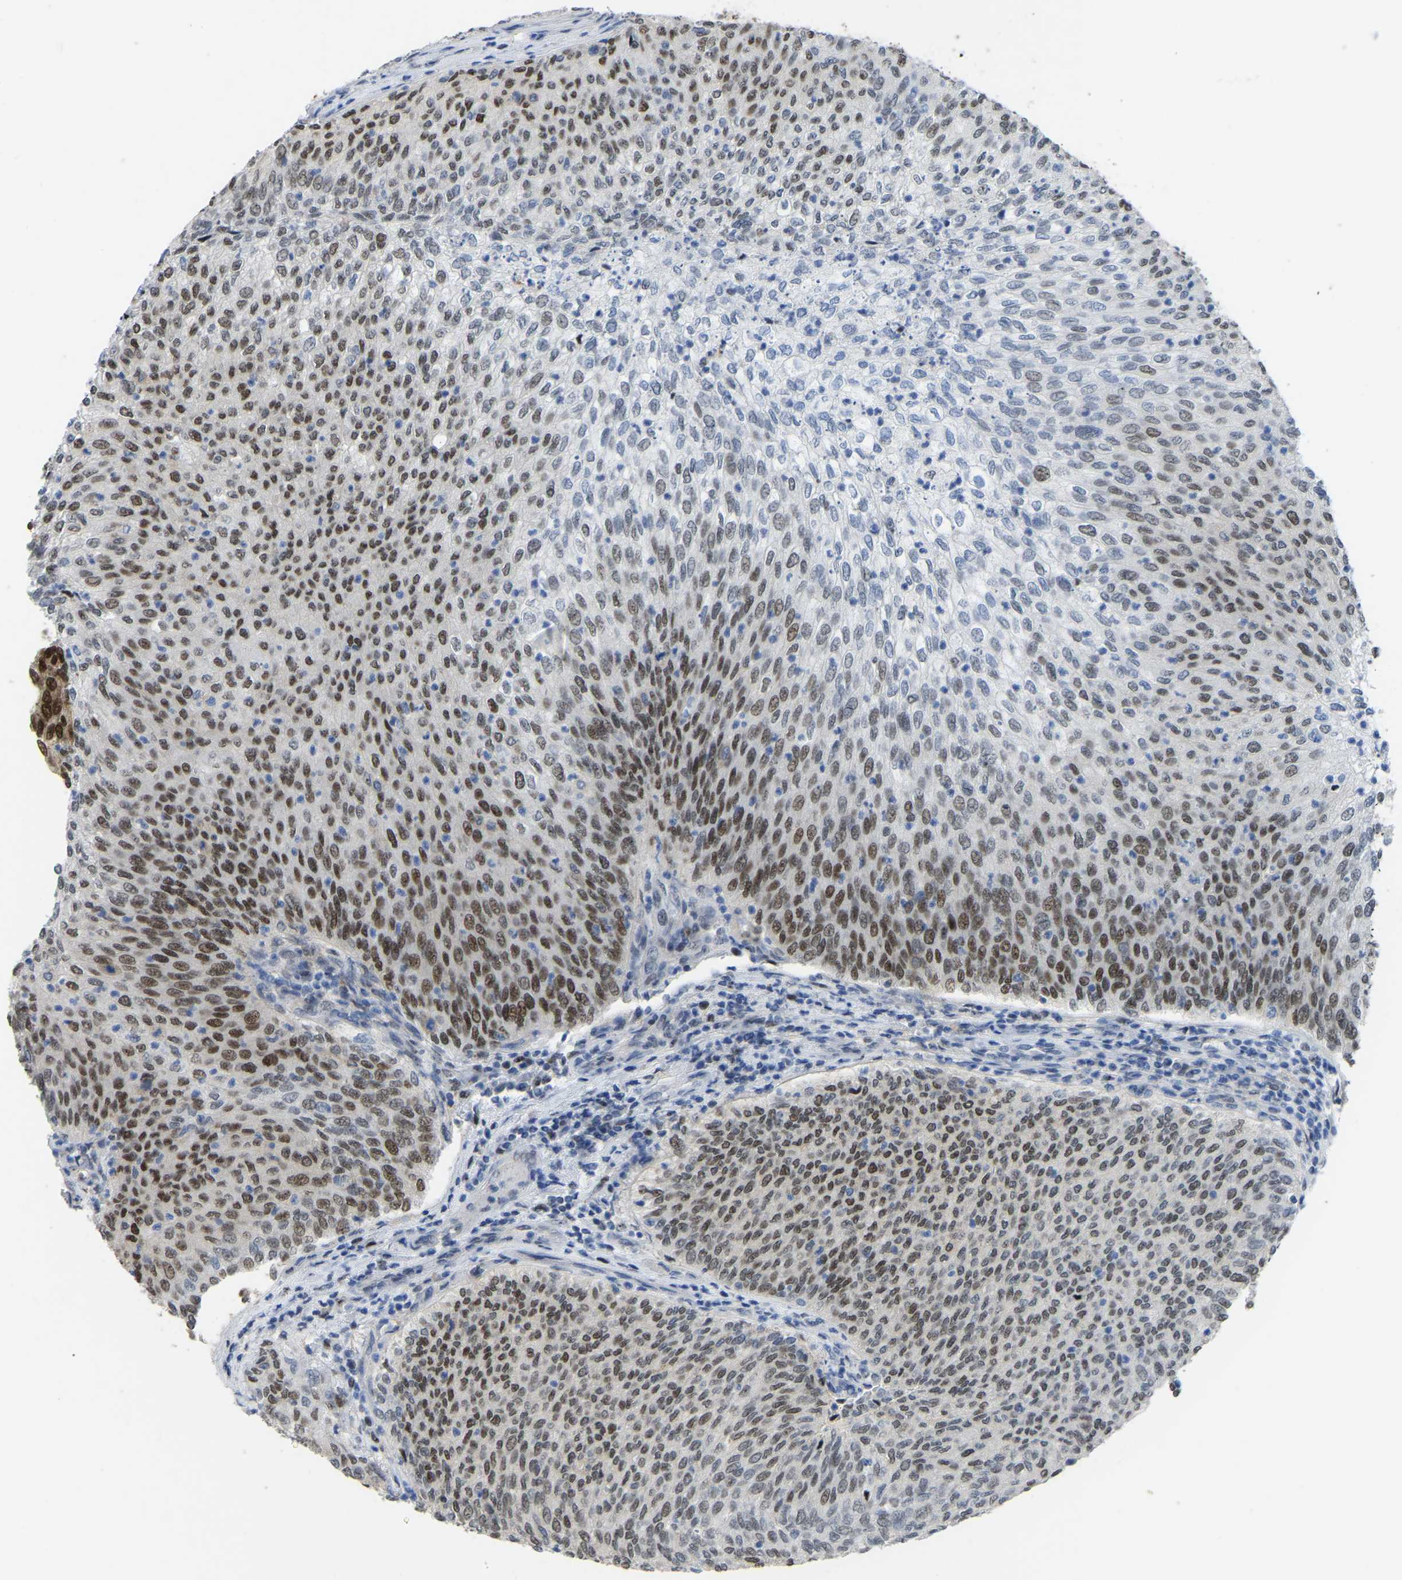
{"staining": {"intensity": "moderate", "quantity": "25%-75%", "location": "nuclear"}, "tissue": "urothelial cancer", "cell_type": "Tumor cells", "image_type": "cancer", "snomed": [{"axis": "morphology", "description": "Urothelial carcinoma, Low grade"}, {"axis": "topography", "description": "Urinary bladder"}], "caption": "A high-resolution image shows IHC staining of urothelial carcinoma (low-grade), which demonstrates moderate nuclear expression in about 25%-75% of tumor cells. (Brightfield microscopy of DAB IHC at high magnification).", "gene": "KLRG2", "patient": {"sex": "female", "age": 79}}